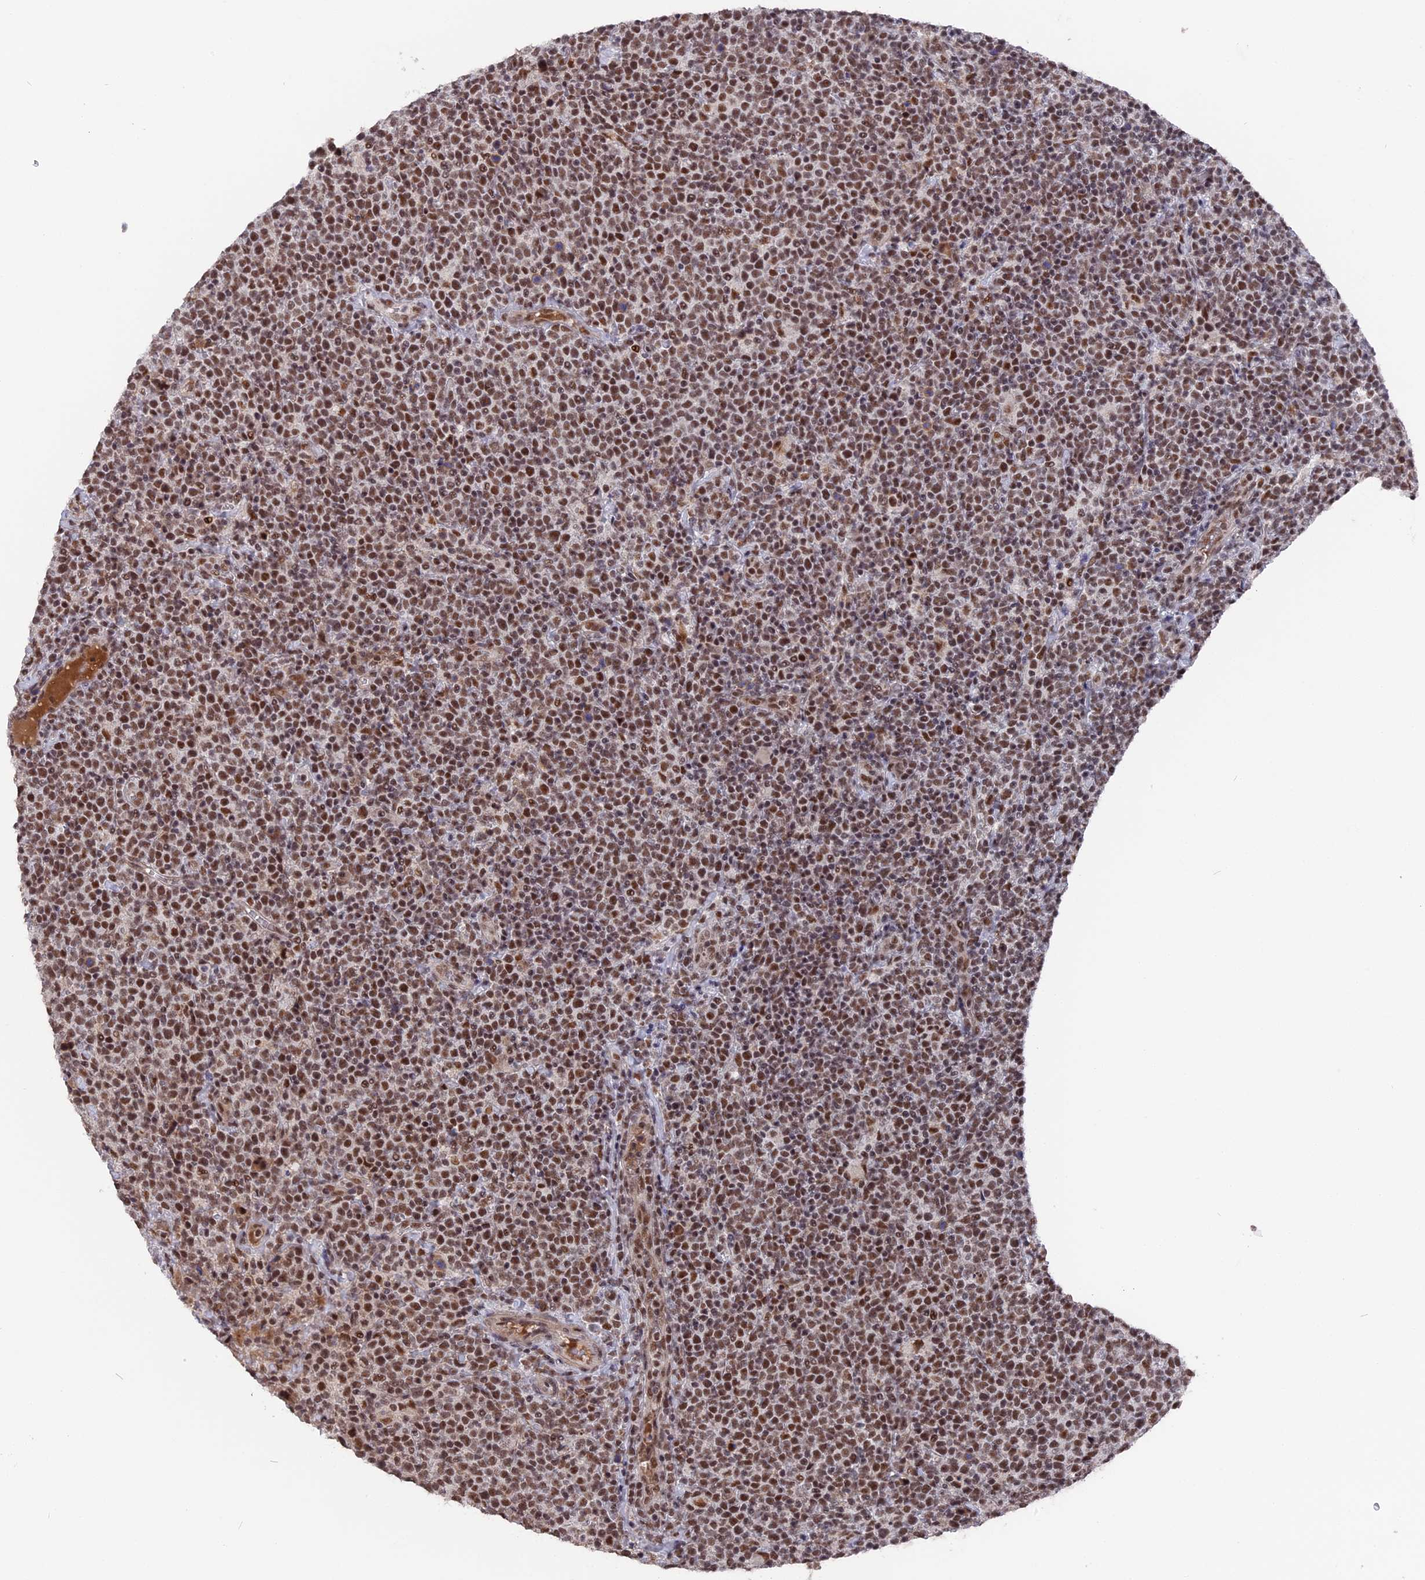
{"staining": {"intensity": "moderate", "quantity": ">75%", "location": "nuclear"}, "tissue": "lymphoma", "cell_type": "Tumor cells", "image_type": "cancer", "snomed": [{"axis": "morphology", "description": "Malignant lymphoma, non-Hodgkin's type, High grade"}, {"axis": "topography", "description": "Lymph node"}], "caption": "Human lymphoma stained for a protein (brown) reveals moderate nuclear positive expression in approximately >75% of tumor cells.", "gene": "SF3A2", "patient": {"sex": "male", "age": 61}}